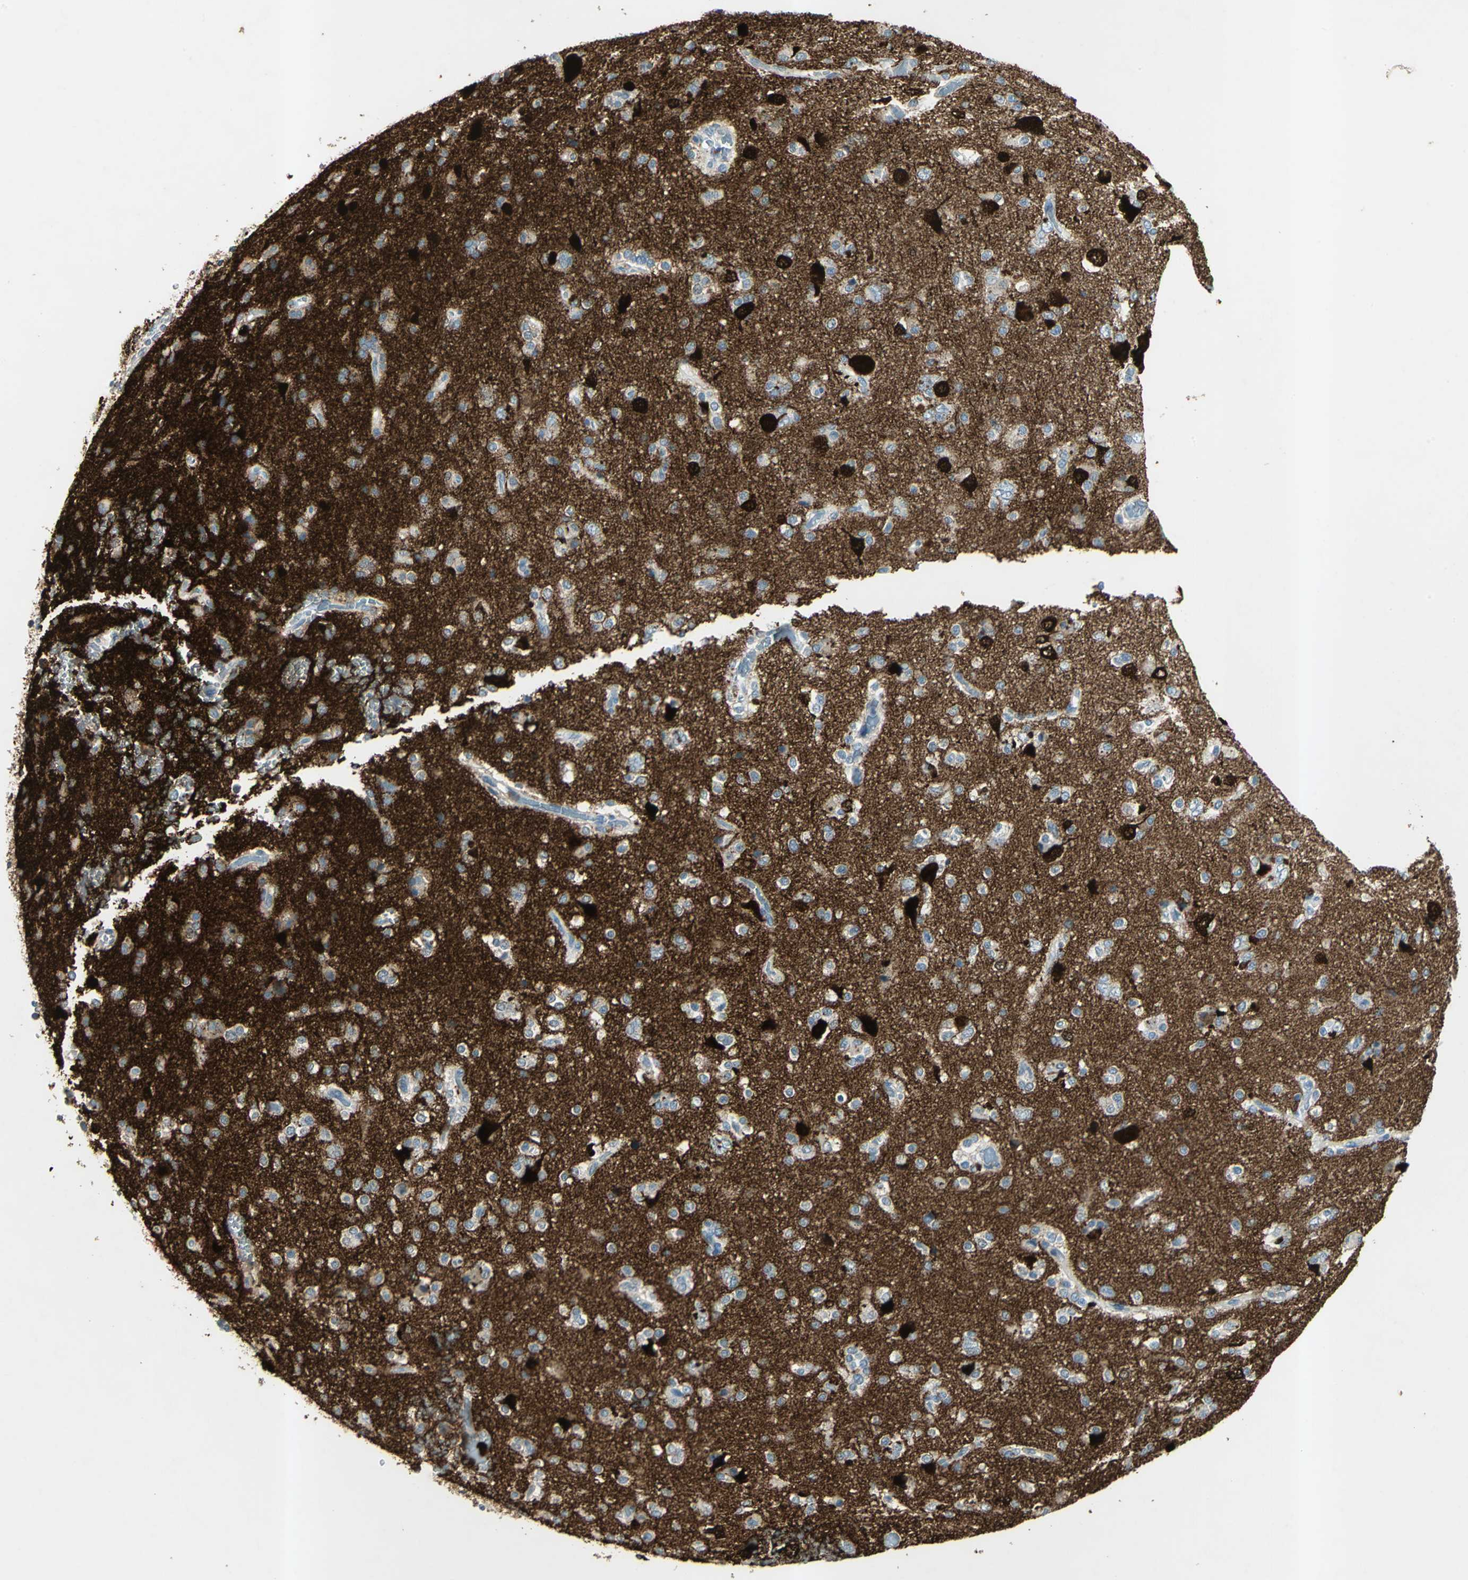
{"staining": {"intensity": "negative", "quantity": "none", "location": "none"}, "tissue": "glioma", "cell_type": "Tumor cells", "image_type": "cancer", "snomed": [{"axis": "morphology", "description": "Glioma, malignant, High grade"}, {"axis": "topography", "description": "Brain"}], "caption": "This is an immunohistochemistry (IHC) image of human glioma. There is no expression in tumor cells.", "gene": "CAMK2B", "patient": {"sex": "male", "age": 47}}